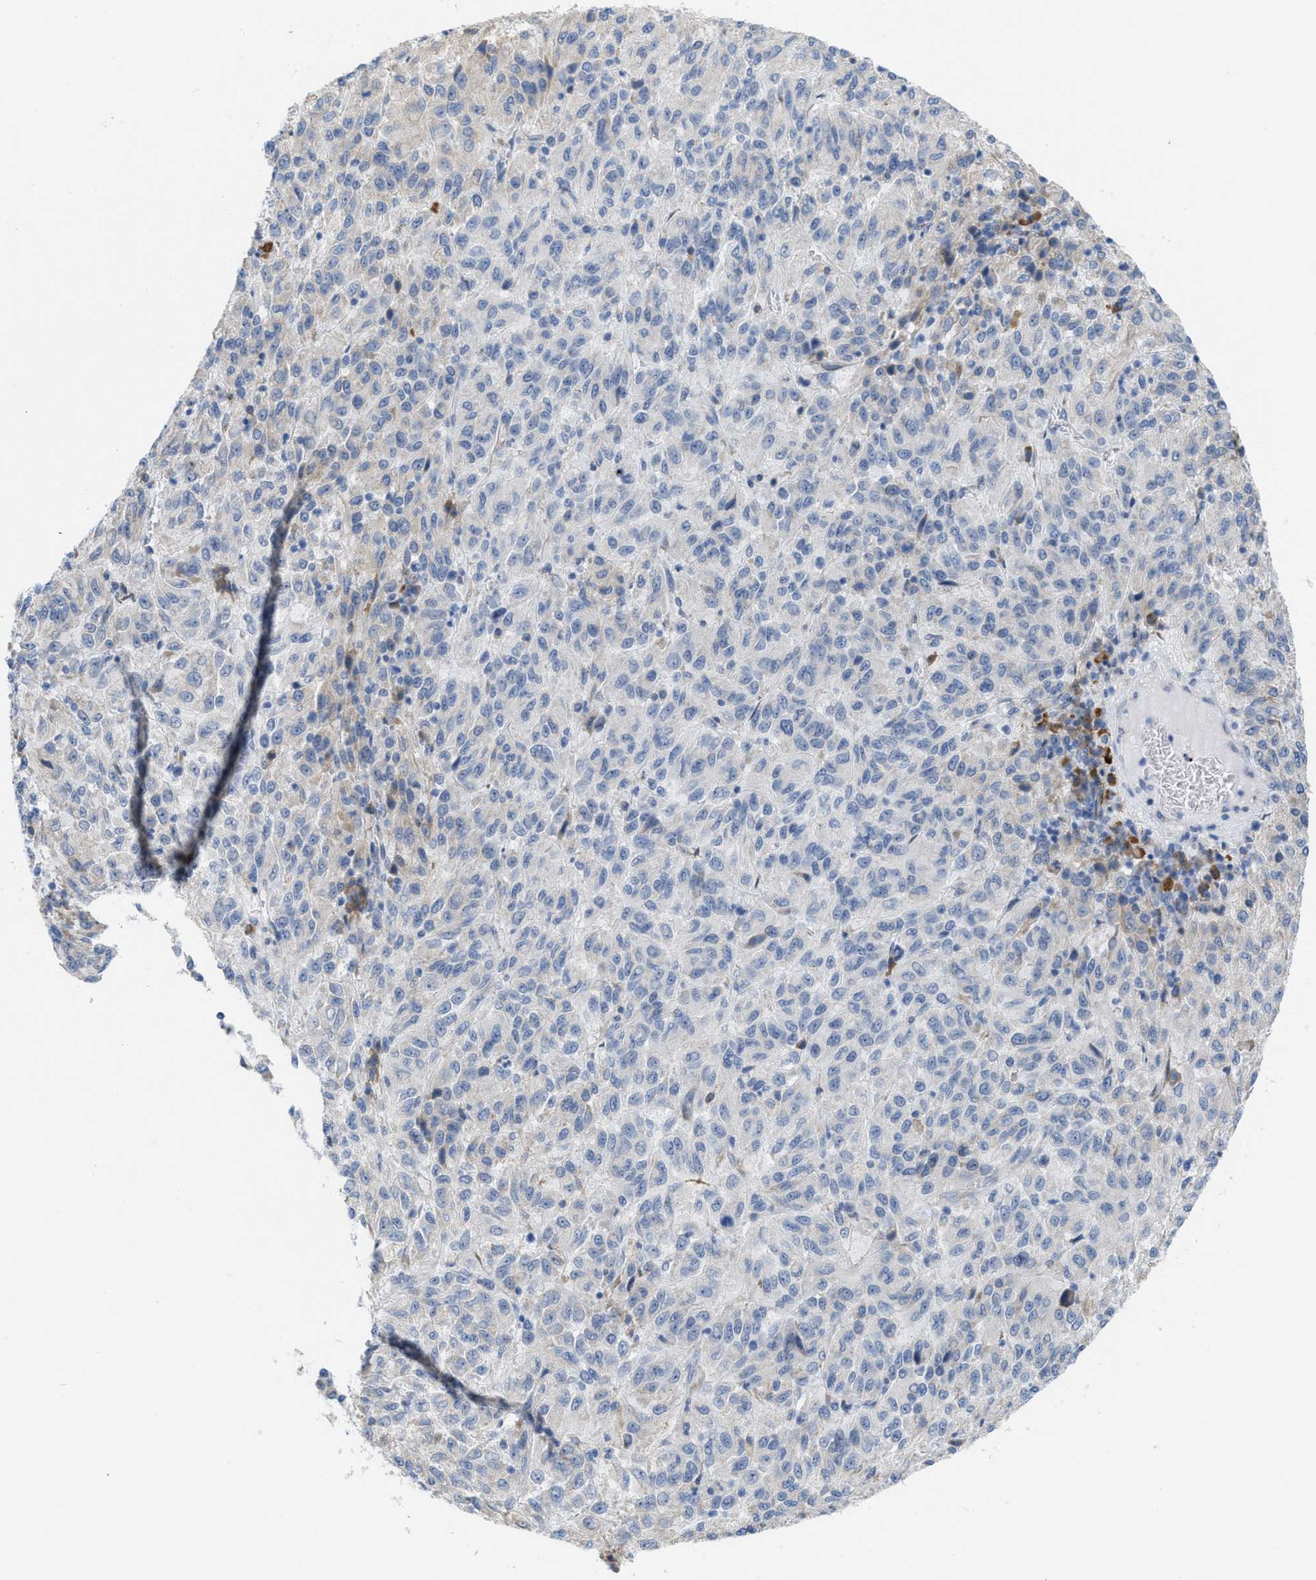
{"staining": {"intensity": "negative", "quantity": "none", "location": "none"}, "tissue": "melanoma", "cell_type": "Tumor cells", "image_type": "cancer", "snomed": [{"axis": "morphology", "description": "Malignant melanoma, Metastatic site"}, {"axis": "topography", "description": "Lung"}], "caption": "Tumor cells show no significant protein expression in malignant melanoma (metastatic site).", "gene": "KIFC3", "patient": {"sex": "male", "age": 64}}